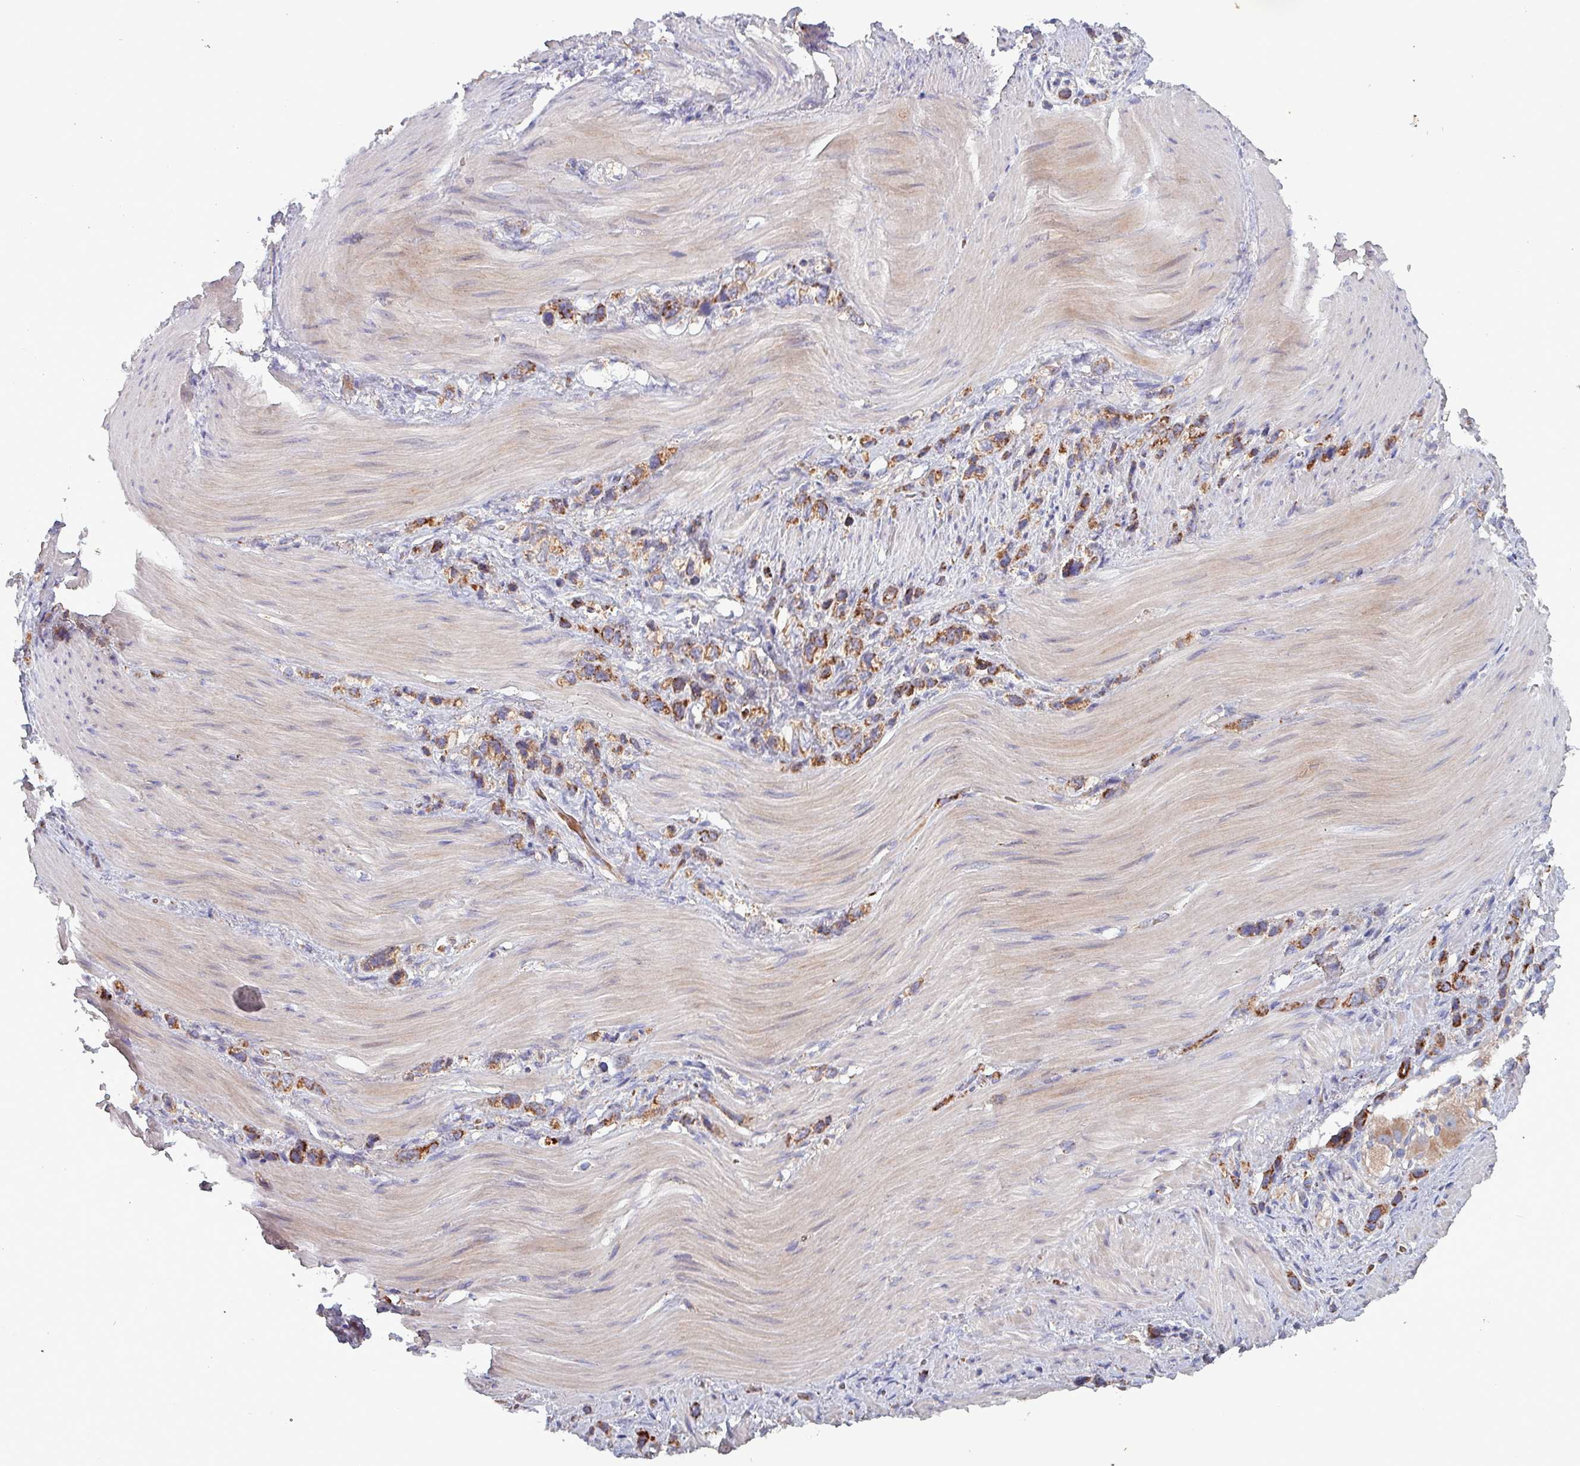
{"staining": {"intensity": "strong", "quantity": "25%-75%", "location": "cytoplasmic/membranous"}, "tissue": "stomach cancer", "cell_type": "Tumor cells", "image_type": "cancer", "snomed": [{"axis": "morphology", "description": "Adenocarcinoma, NOS"}, {"axis": "topography", "description": "Stomach"}], "caption": "The image exhibits a brown stain indicating the presence of a protein in the cytoplasmic/membranous of tumor cells in adenocarcinoma (stomach).", "gene": "ZNF322", "patient": {"sex": "female", "age": 65}}